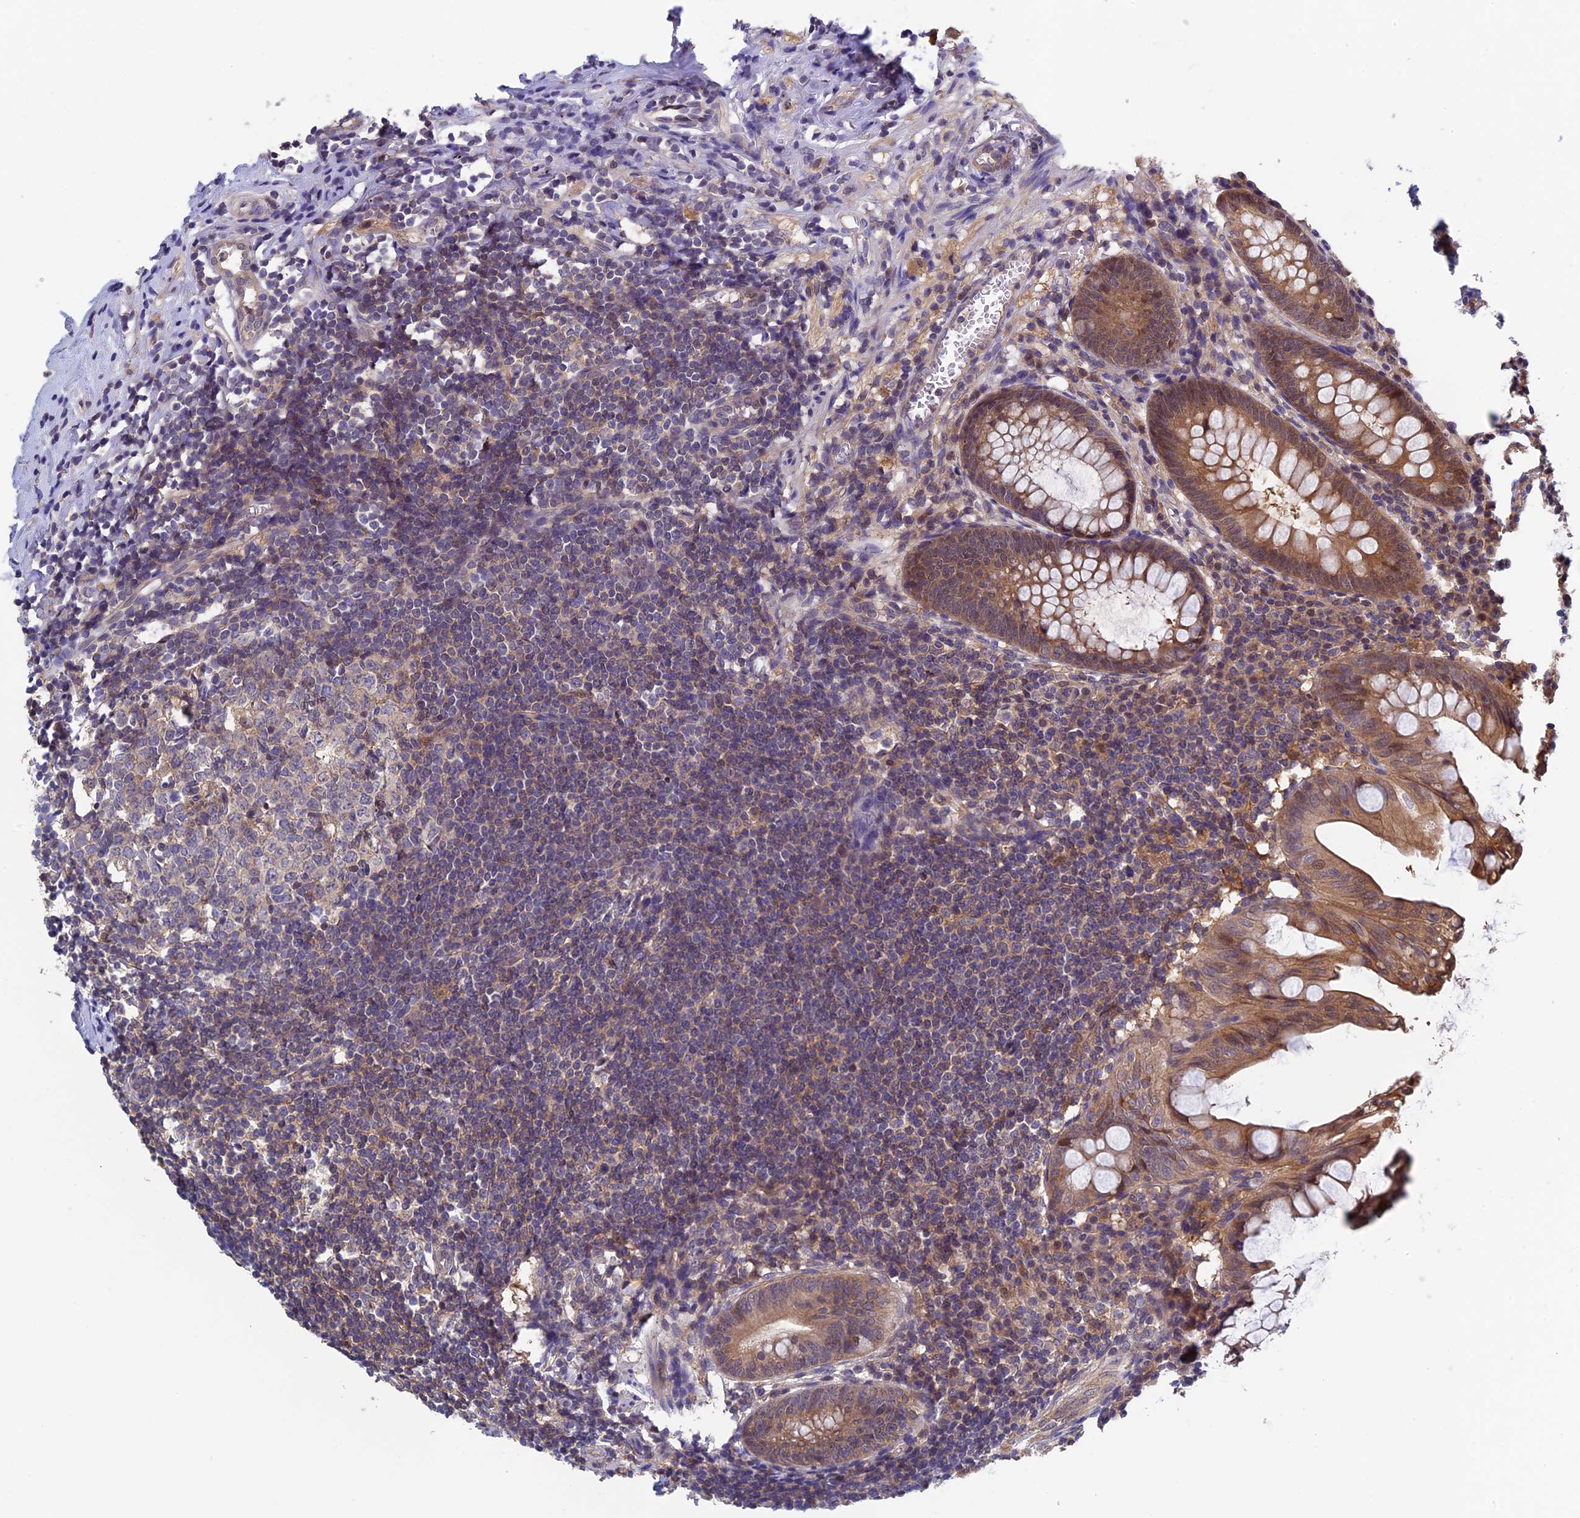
{"staining": {"intensity": "moderate", "quantity": ">75%", "location": "cytoplasmic/membranous"}, "tissue": "appendix", "cell_type": "Glandular cells", "image_type": "normal", "snomed": [{"axis": "morphology", "description": "Normal tissue, NOS"}, {"axis": "topography", "description": "Appendix"}], "caption": "DAB immunohistochemical staining of unremarkable appendix reveals moderate cytoplasmic/membranous protein staining in about >75% of glandular cells. (Brightfield microscopy of DAB IHC at high magnification).", "gene": "LCMT1", "patient": {"sex": "female", "age": 51}}